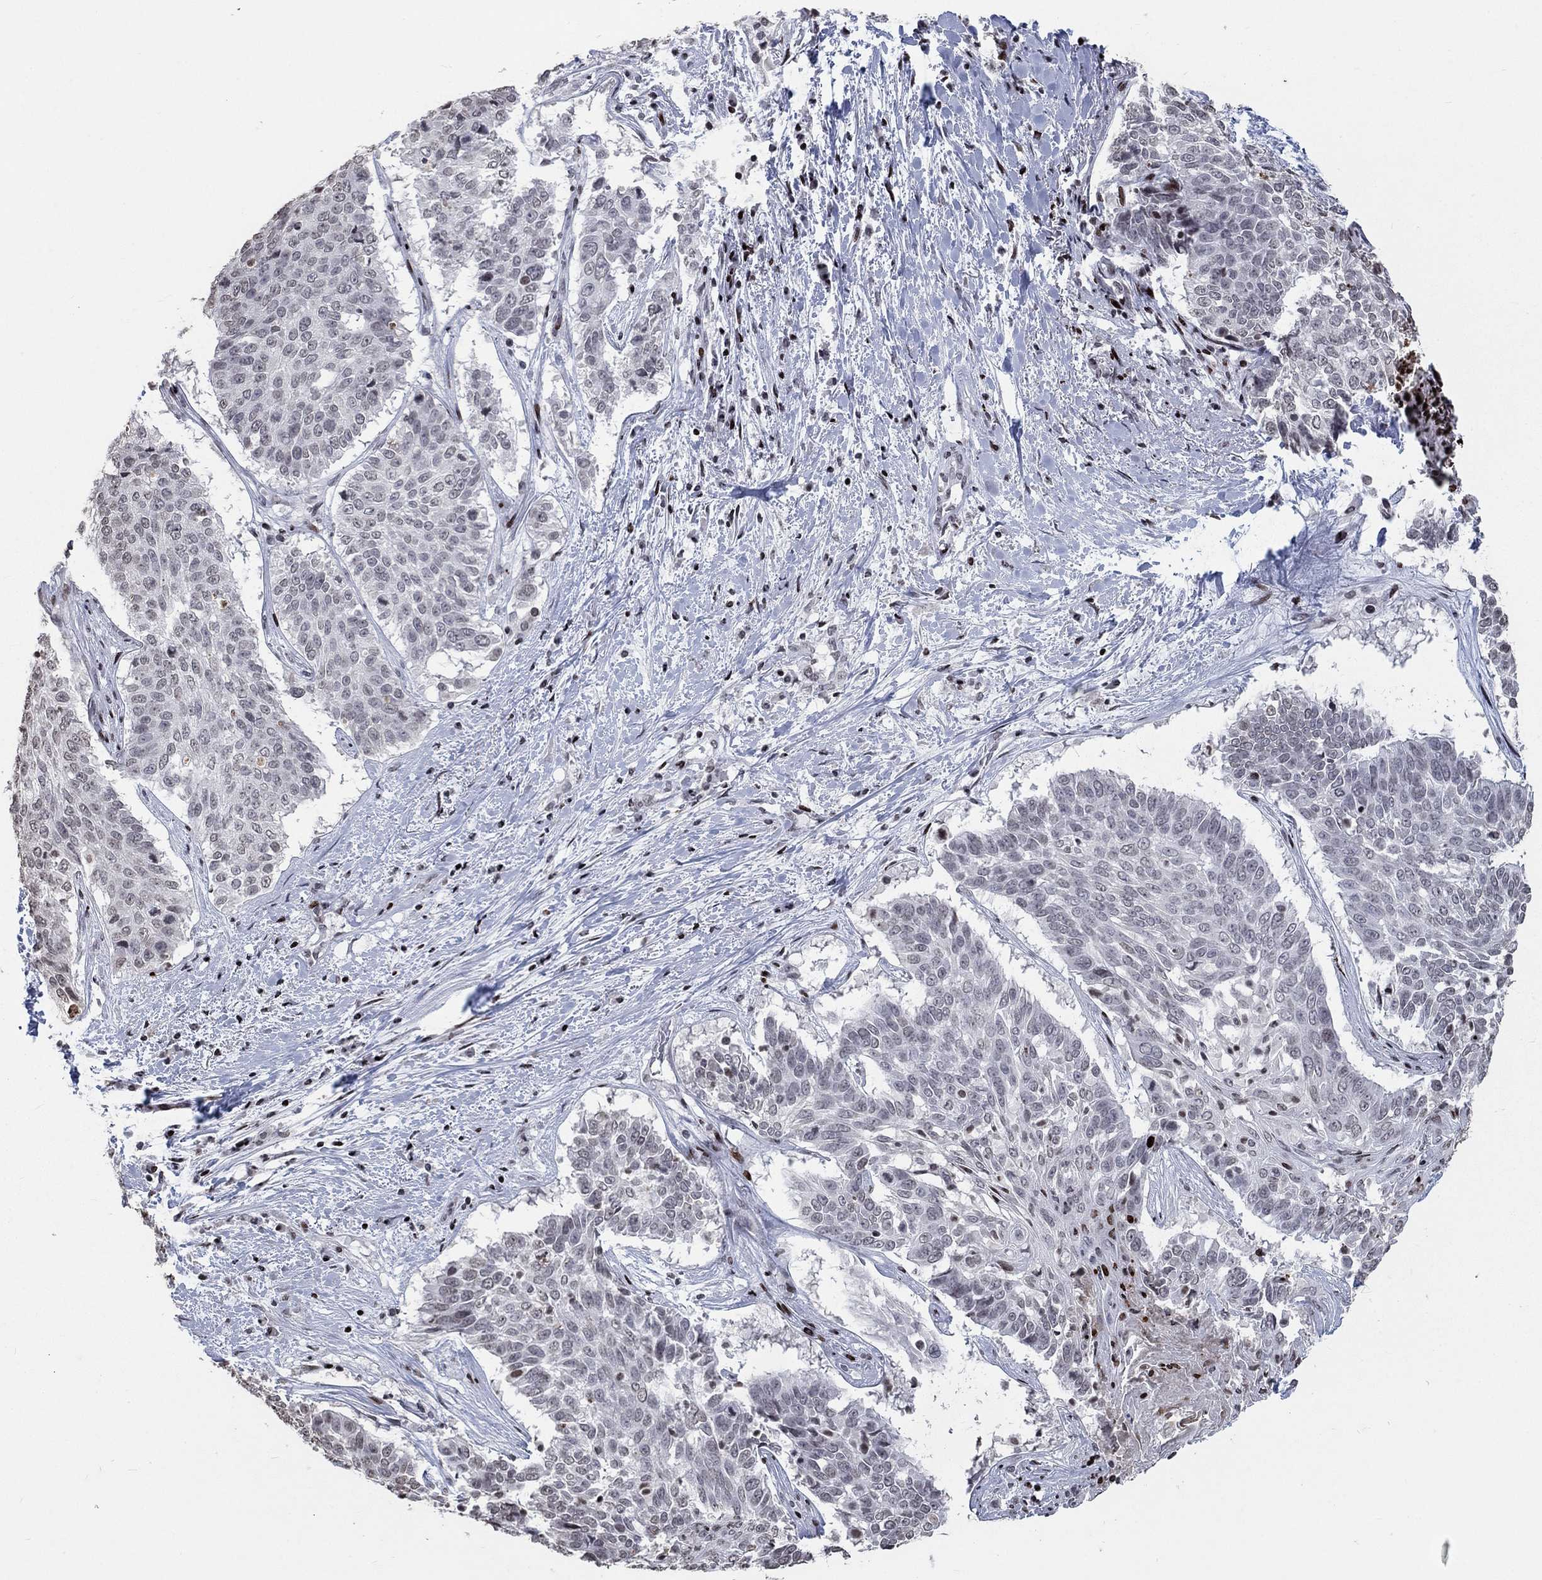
{"staining": {"intensity": "negative", "quantity": "none", "location": "none"}, "tissue": "lung cancer", "cell_type": "Tumor cells", "image_type": "cancer", "snomed": [{"axis": "morphology", "description": "Squamous cell carcinoma, NOS"}, {"axis": "topography", "description": "Lung"}], "caption": "Lung squamous cell carcinoma was stained to show a protein in brown. There is no significant positivity in tumor cells.", "gene": "SRSF3", "patient": {"sex": "male", "age": 64}}